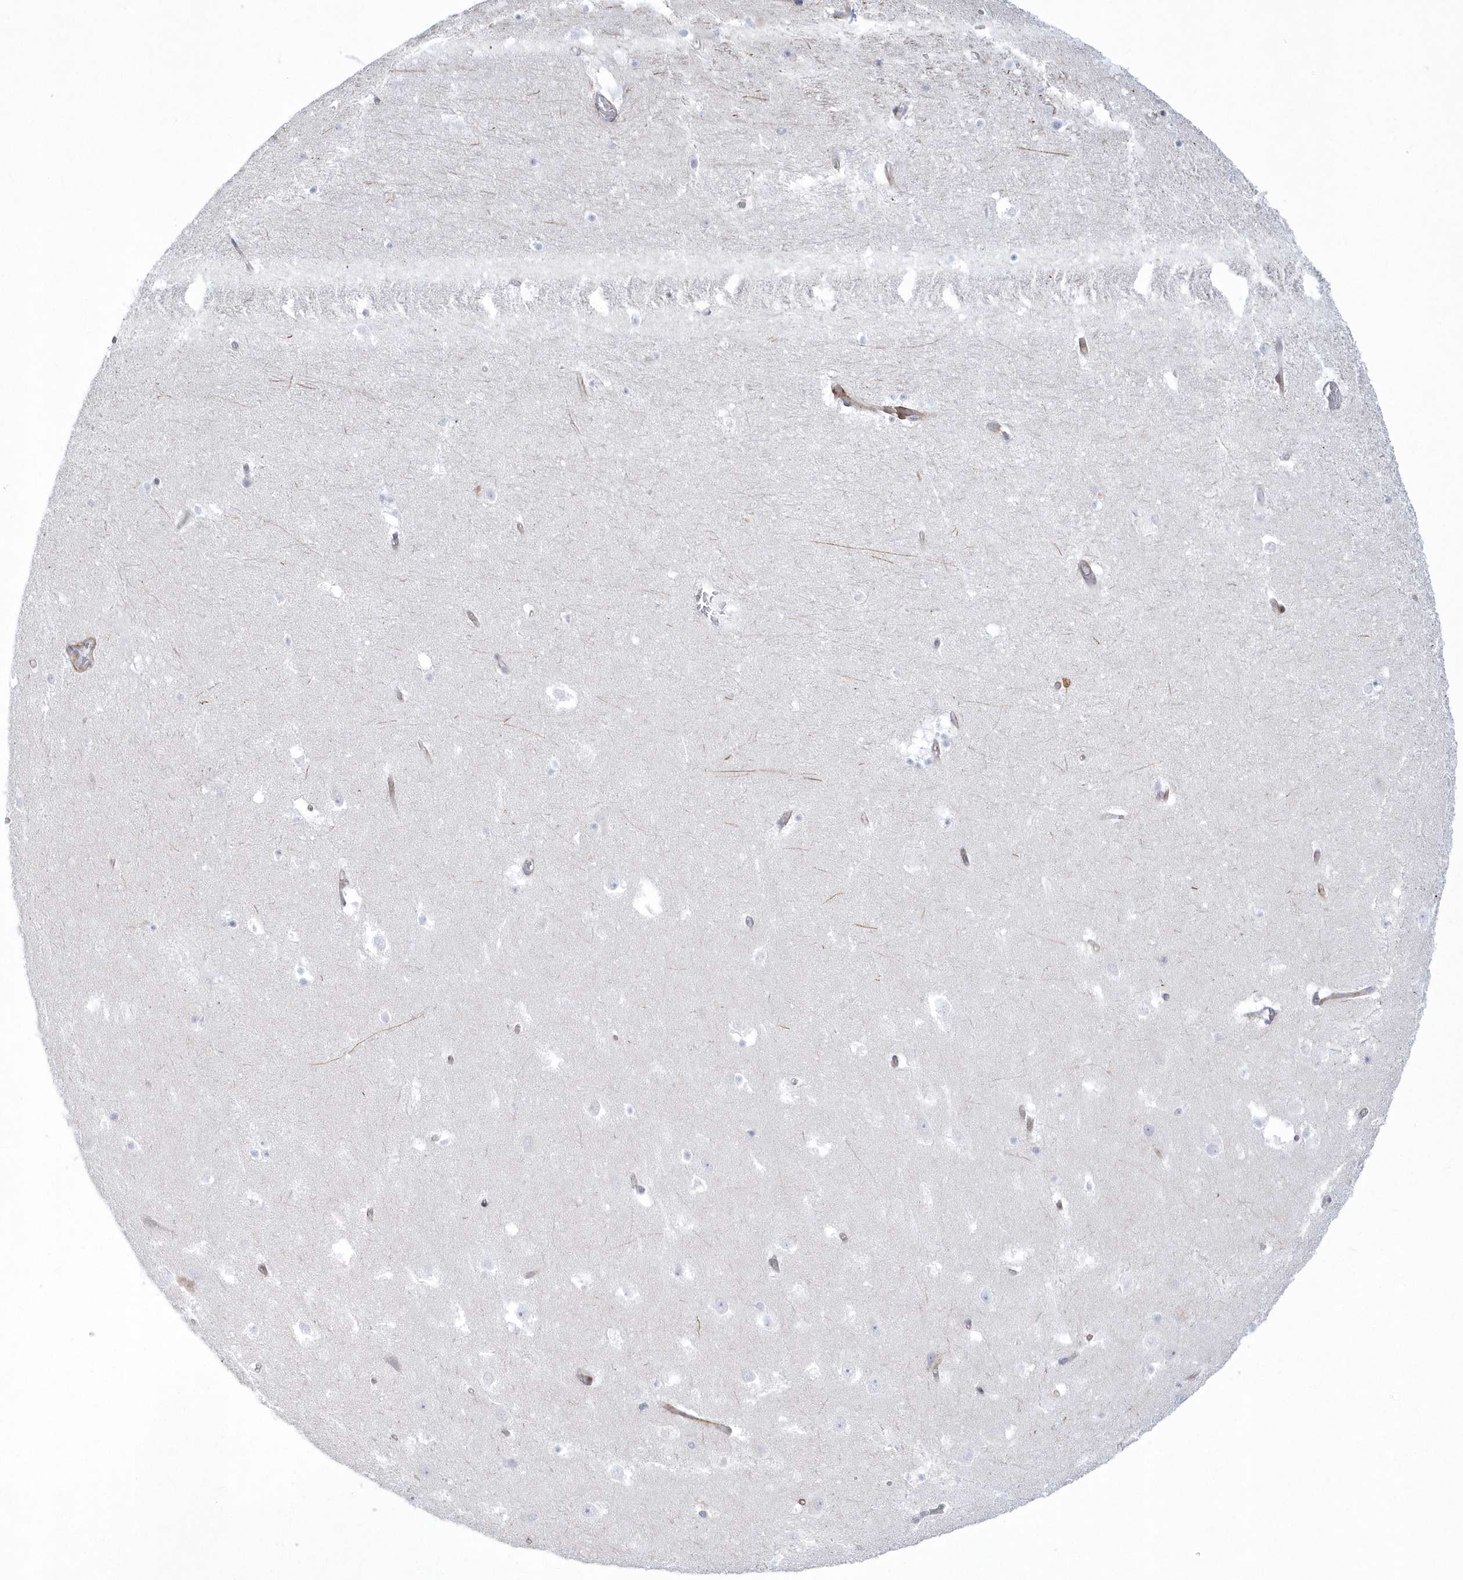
{"staining": {"intensity": "negative", "quantity": "none", "location": "none"}, "tissue": "hippocampus", "cell_type": "Glial cells", "image_type": "normal", "snomed": [{"axis": "morphology", "description": "Normal tissue, NOS"}, {"axis": "topography", "description": "Hippocampus"}], "caption": "IHC photomicrograph of unremarkable hippocampus stained for a protein (brown), which demonstrates no expression in glial cells. The staining is performed using DAB (3,3'-diaminobenzidine) brown chromogen with nuclei counter-stained in using hematoxylin.", "gene": "WDR27", "patient": {"sex": "female", "age": 52}}